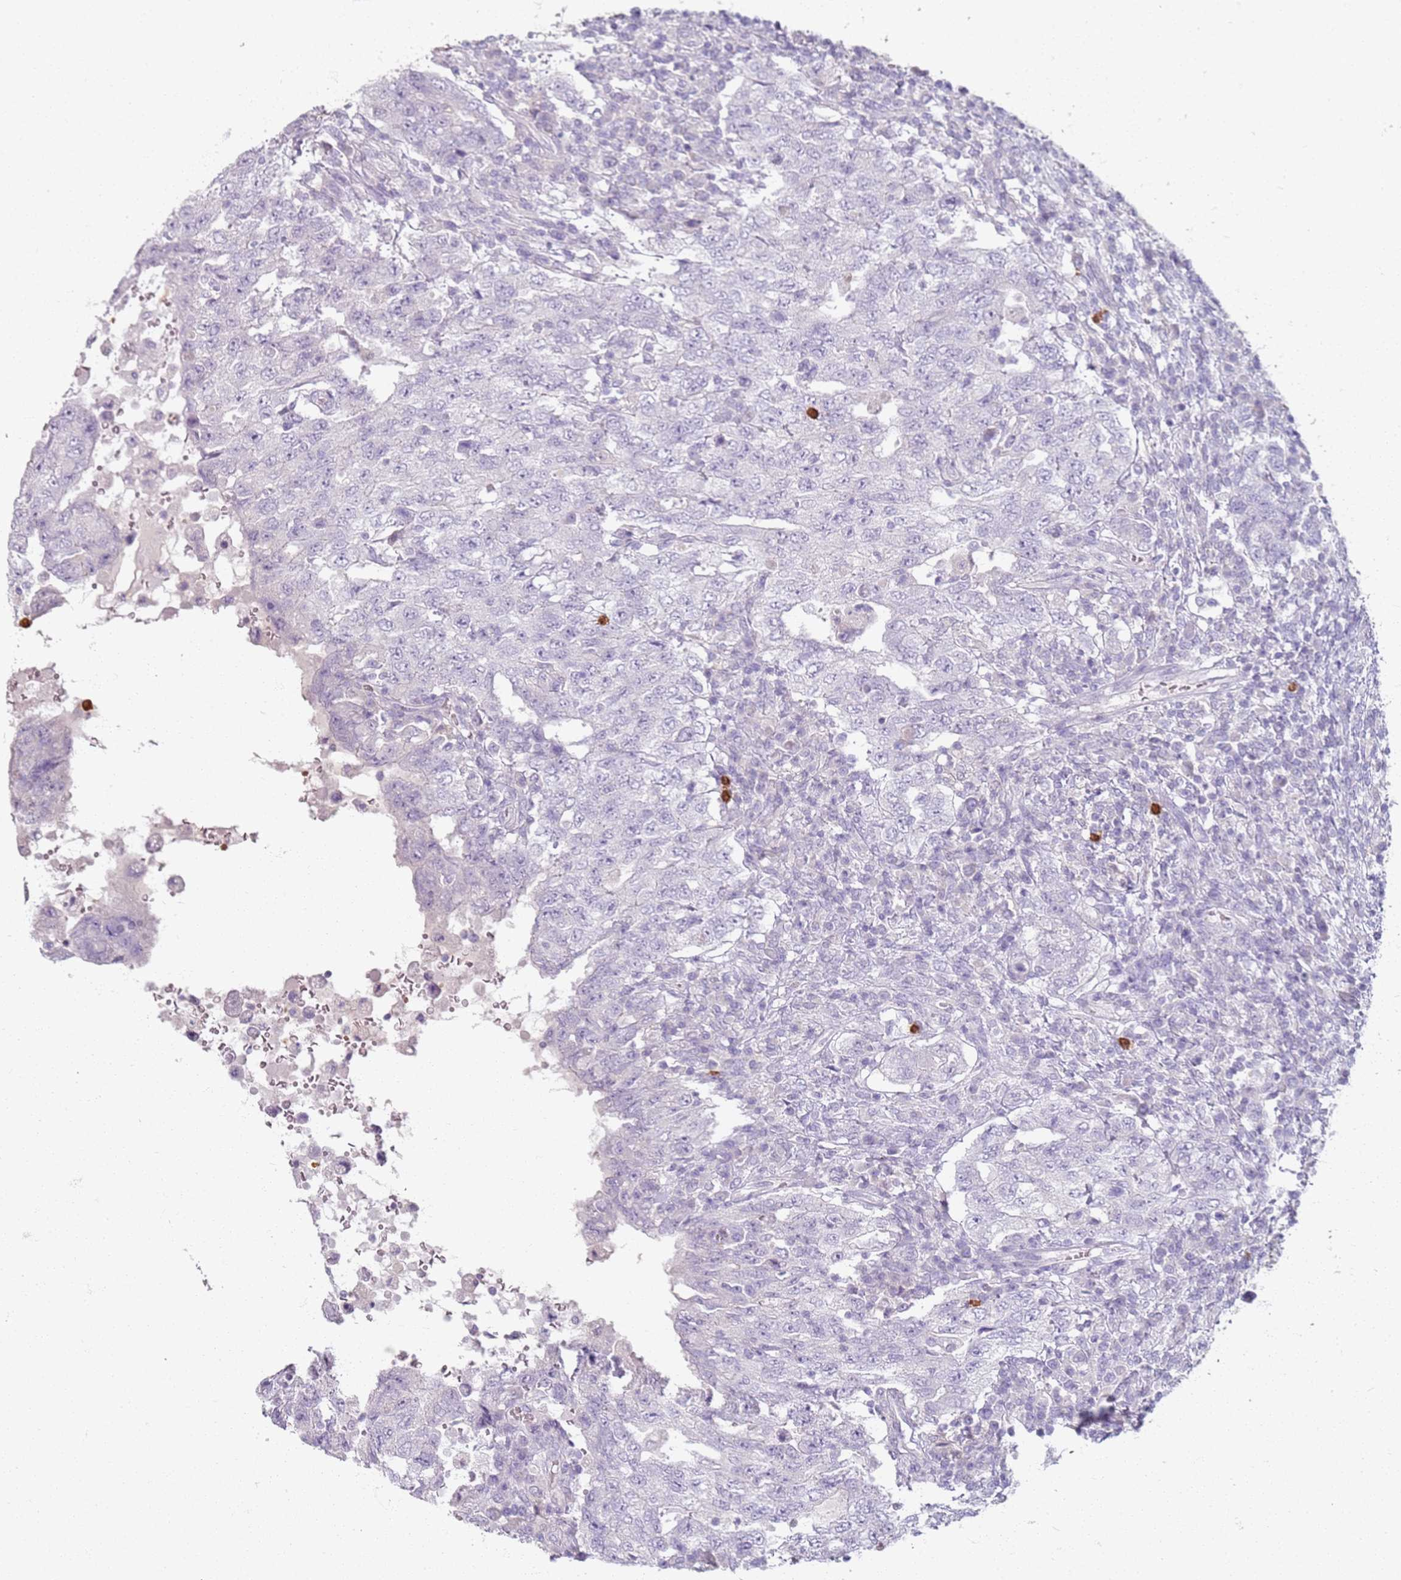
{"staining": {"intensity": "negative", "quantity": "none", "location": "none"}, "tissue": "testis cancer", "cell_type": "Tumor cells", "image_type": "cancer", "snomed": [{"axis": "morphology", "description": "Carcinoma, Embryonal, NOS"}, {"axis": "topography", "description": "Testis"}], "caption": "Embryonal carcinoma (testis) was stained to show a protein in brown. There is no significant staining in tumor cells.", "gene": "CD40LG", "patient": {"sex": "male", "age": 26}}